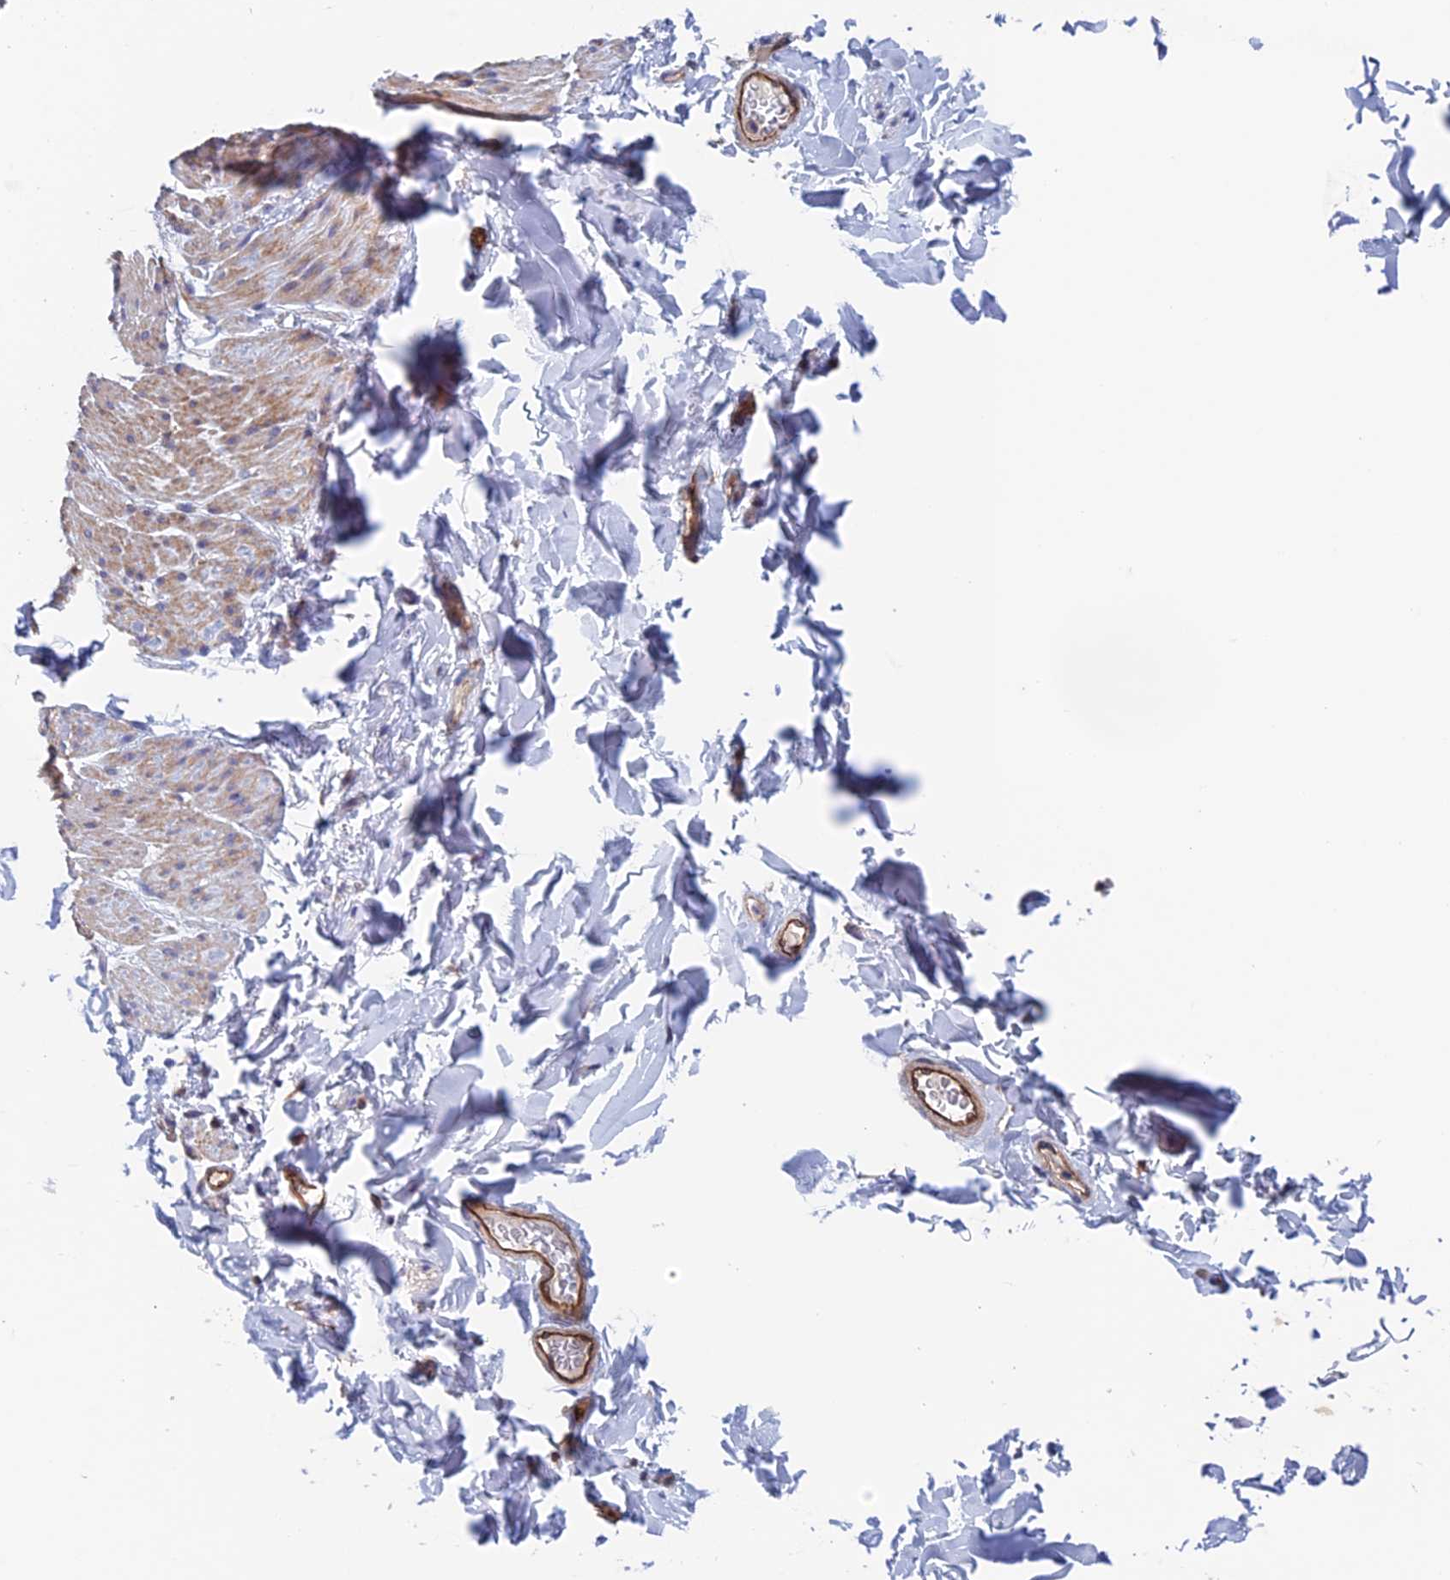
{"staining": {"intensity": "weak", "quantity": "25%-75%", "location": "cytoplasmic/membranous"}, "tissue": "smooth muscle", "cell_type": "Smooth muscle cells", "image_type": "normal", "snomed": [{"axis": "morphology", "description": "Normal tissue, NOS"}, {"axis": "topography", "description": "Colon"}, {"axis": "topography", "description": "Peripheral nerve tissue"}], "caption": "A photomicrograph showing weak cytoplasmic/membranous staining in about 25%-75% of smooth muscle cells in benign smooth muscle, as visualized by brown immunohistochemical staining.", "gene": "NUDT16L1", "patient": {"sex": "female", "age": 61}}